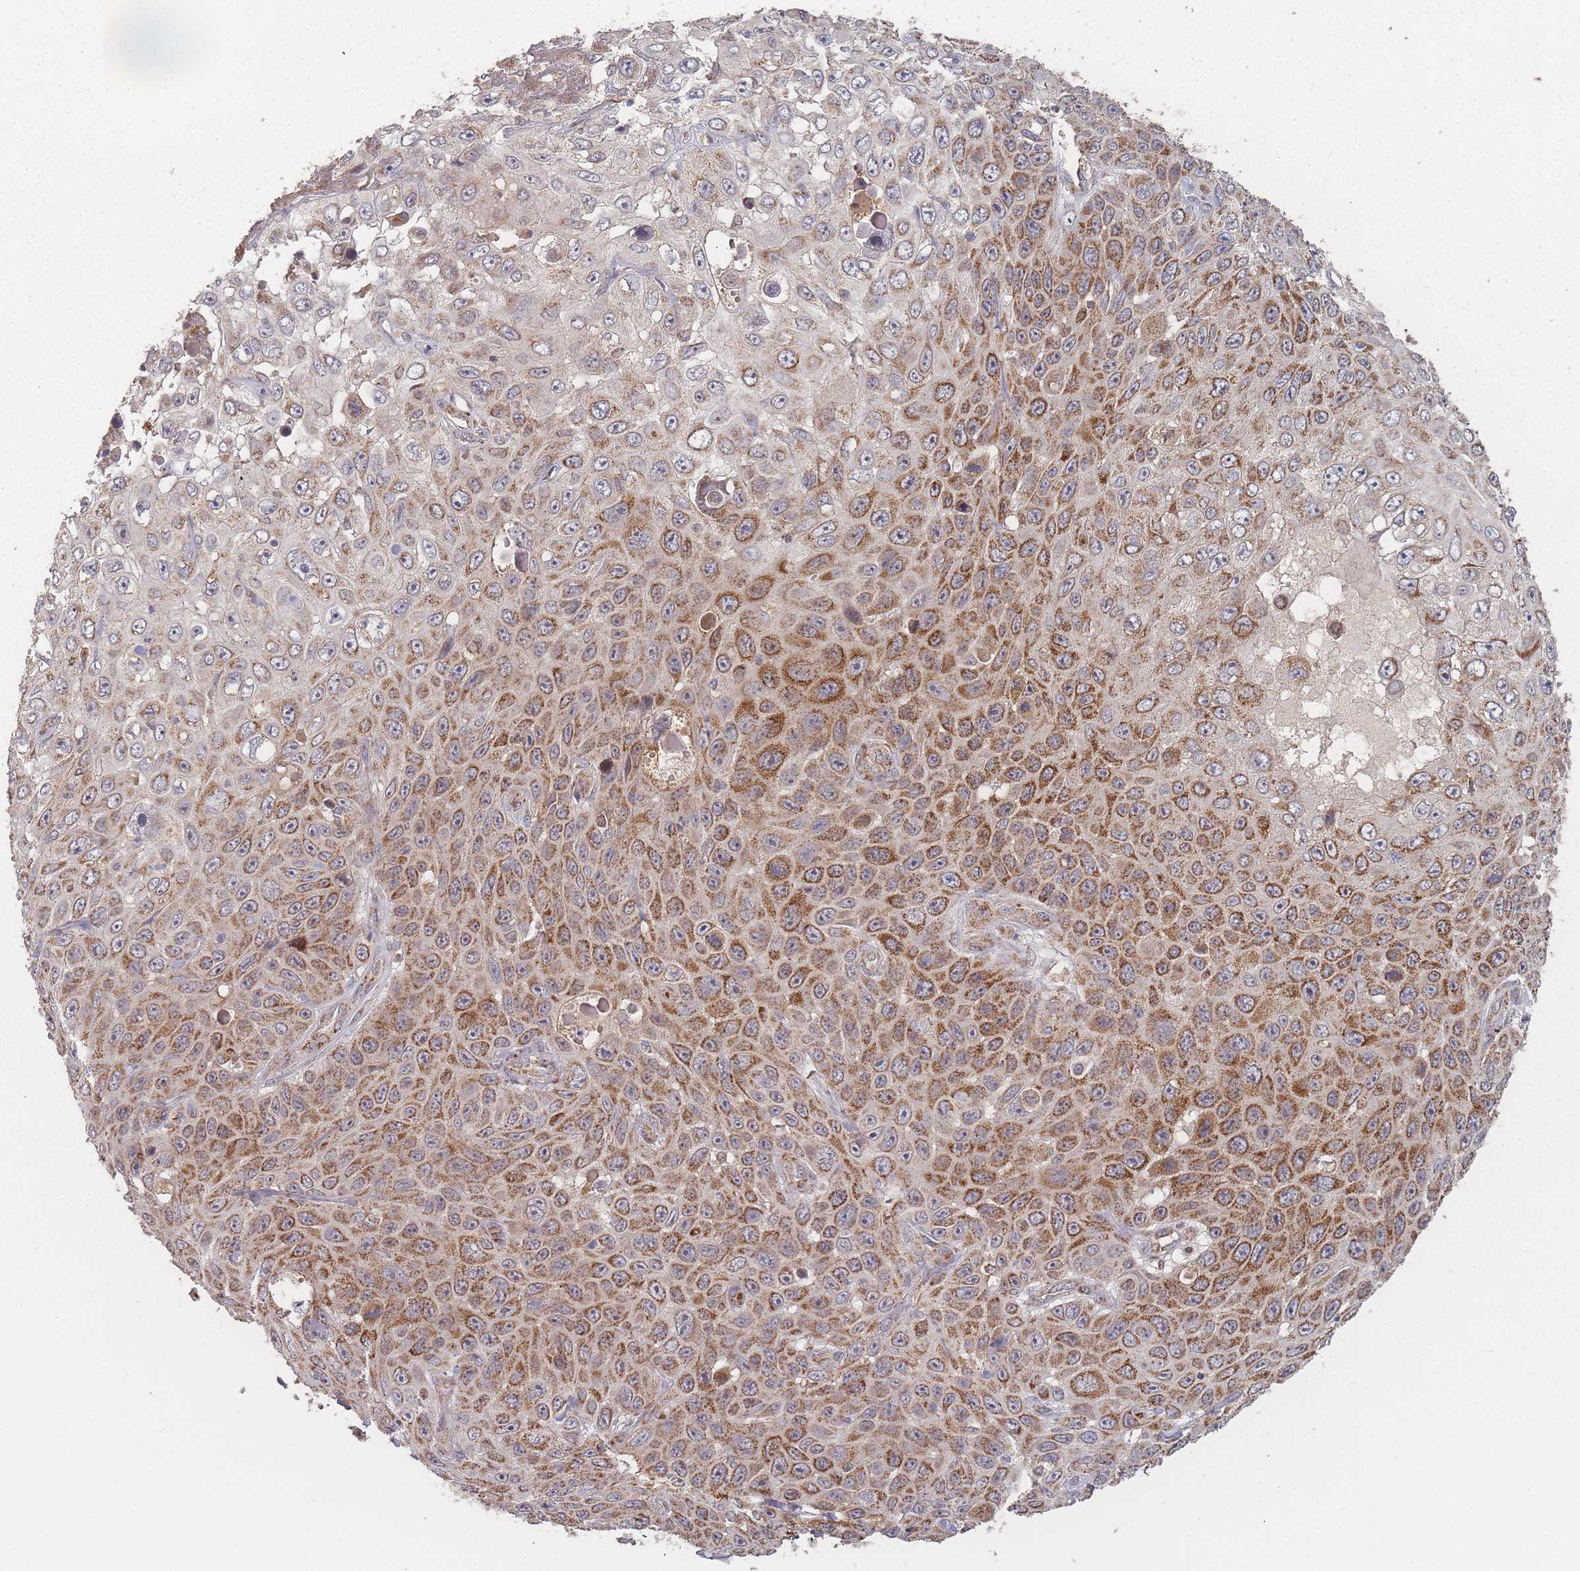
{"staining": {"intensity": "moderate", "quantity": ">75%", "location": "cytoplasmic/membranous"}, "tissue": "skin cancer", "cell_type": "Tumor cells", "image_type": "cancer", "snomed": [{"axis": "morphology", "description": "Squamous cell carcinoma, NOS"}, {"axis": "topography", "description": "Skin"}], "caption": "Human squamous cell carcinoma (skin) stained for a protein (brown) exhibits moderate cytoplasmic/membranous positive expression in about >75% of tumor cells.", "gene": "LYRM7", "patient": {"sex": "male", "age": 82}}